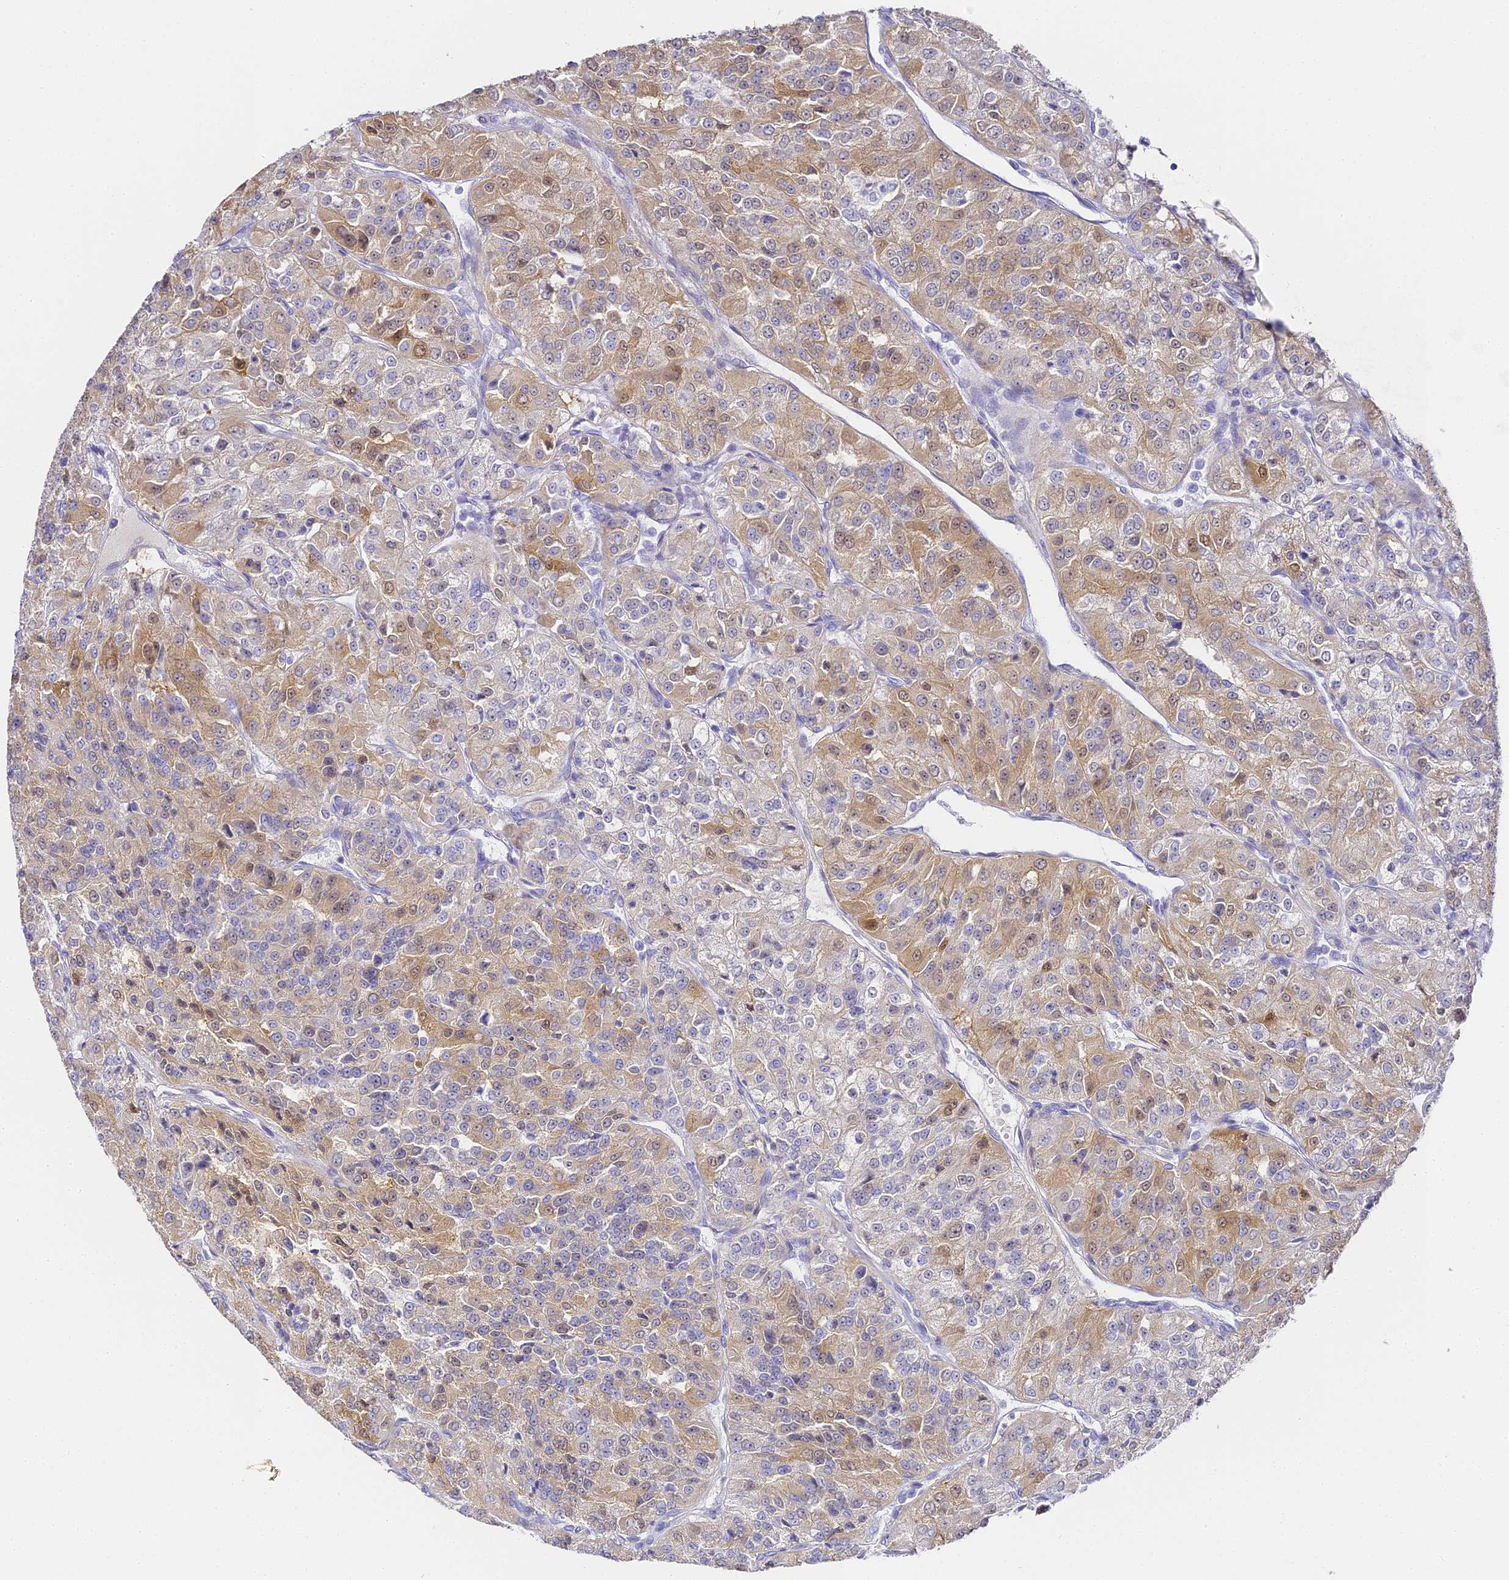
{"staining": {"intensity": "moderate", "quantity": "25%-75%", "location": "cytoplasmic/membranous,nuclear"}, "tissue": "renal cancer", "cell_type": "Tumor cells", "image_type": "cancer", "snomed": [{"axis": "morphology", "description": "Adenocarcinoma, NOS"}, {"axis": "topography", "description": "Kidney"}], "caption": "Protein expression analysis of human renal cancer (adenocarcinoma) reveals moderate cytoplasmic/membranous and nuclear staining in approximately 25%-75% of tumor cells.", "gene": "ABHD14A-ACY1", "patient": {"sex": "female", "age": 63}}